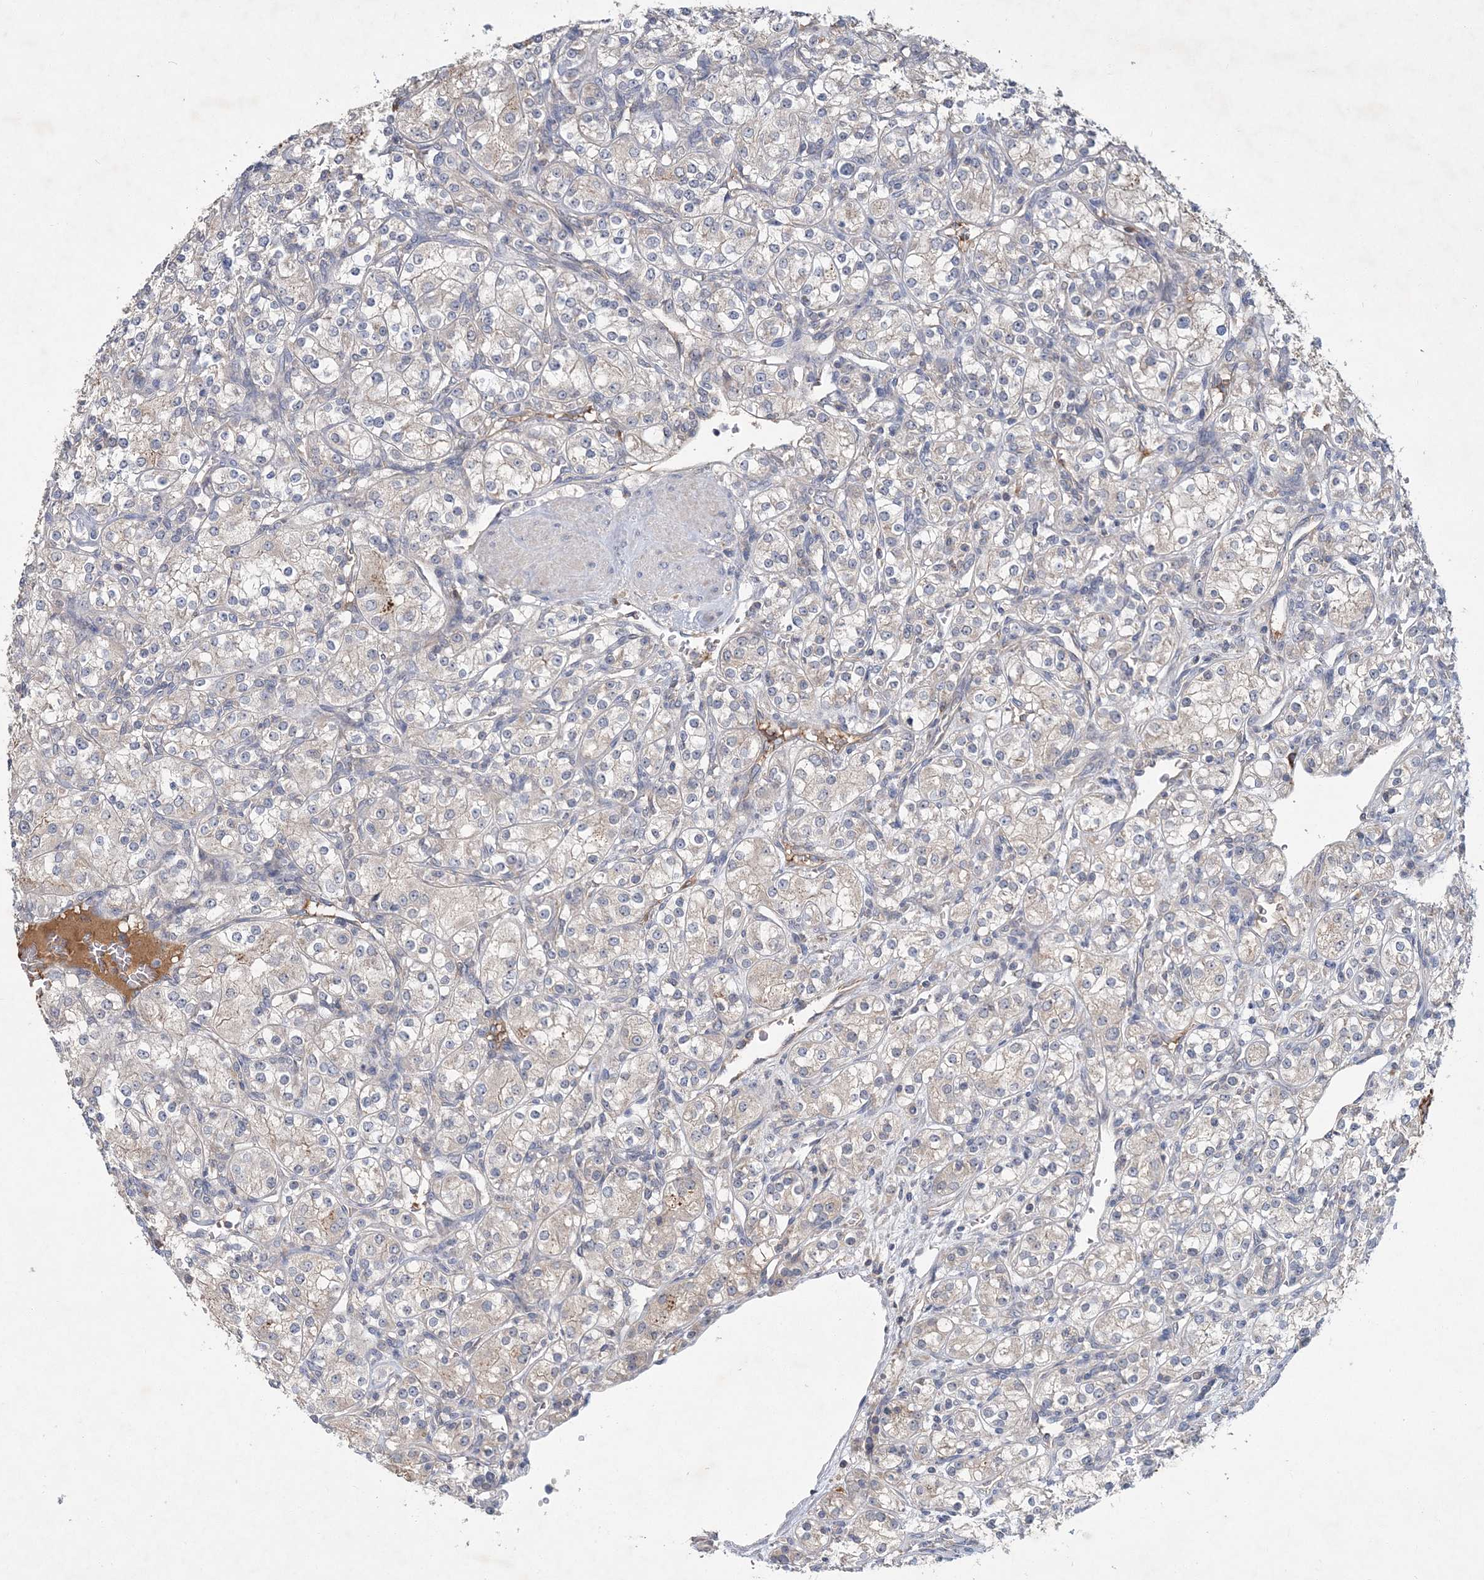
{"staining": {"intensity": "negative", "quantity": "none", "location": "none"}, "tissue": "renal cancer", "cell_type": "Tumor cells", "image_type": "cancer", "snomed": [{"axis": "morphology", "description": "Adenocarcinoma, NOS"}, {"axis": "topography", "description": "Kidney"}], "caption": "Tumor cells show no significant positivity in renal adenocarcinoma.", "gene": "RNF25", "patient": {"sex": "male", "age": 77}}